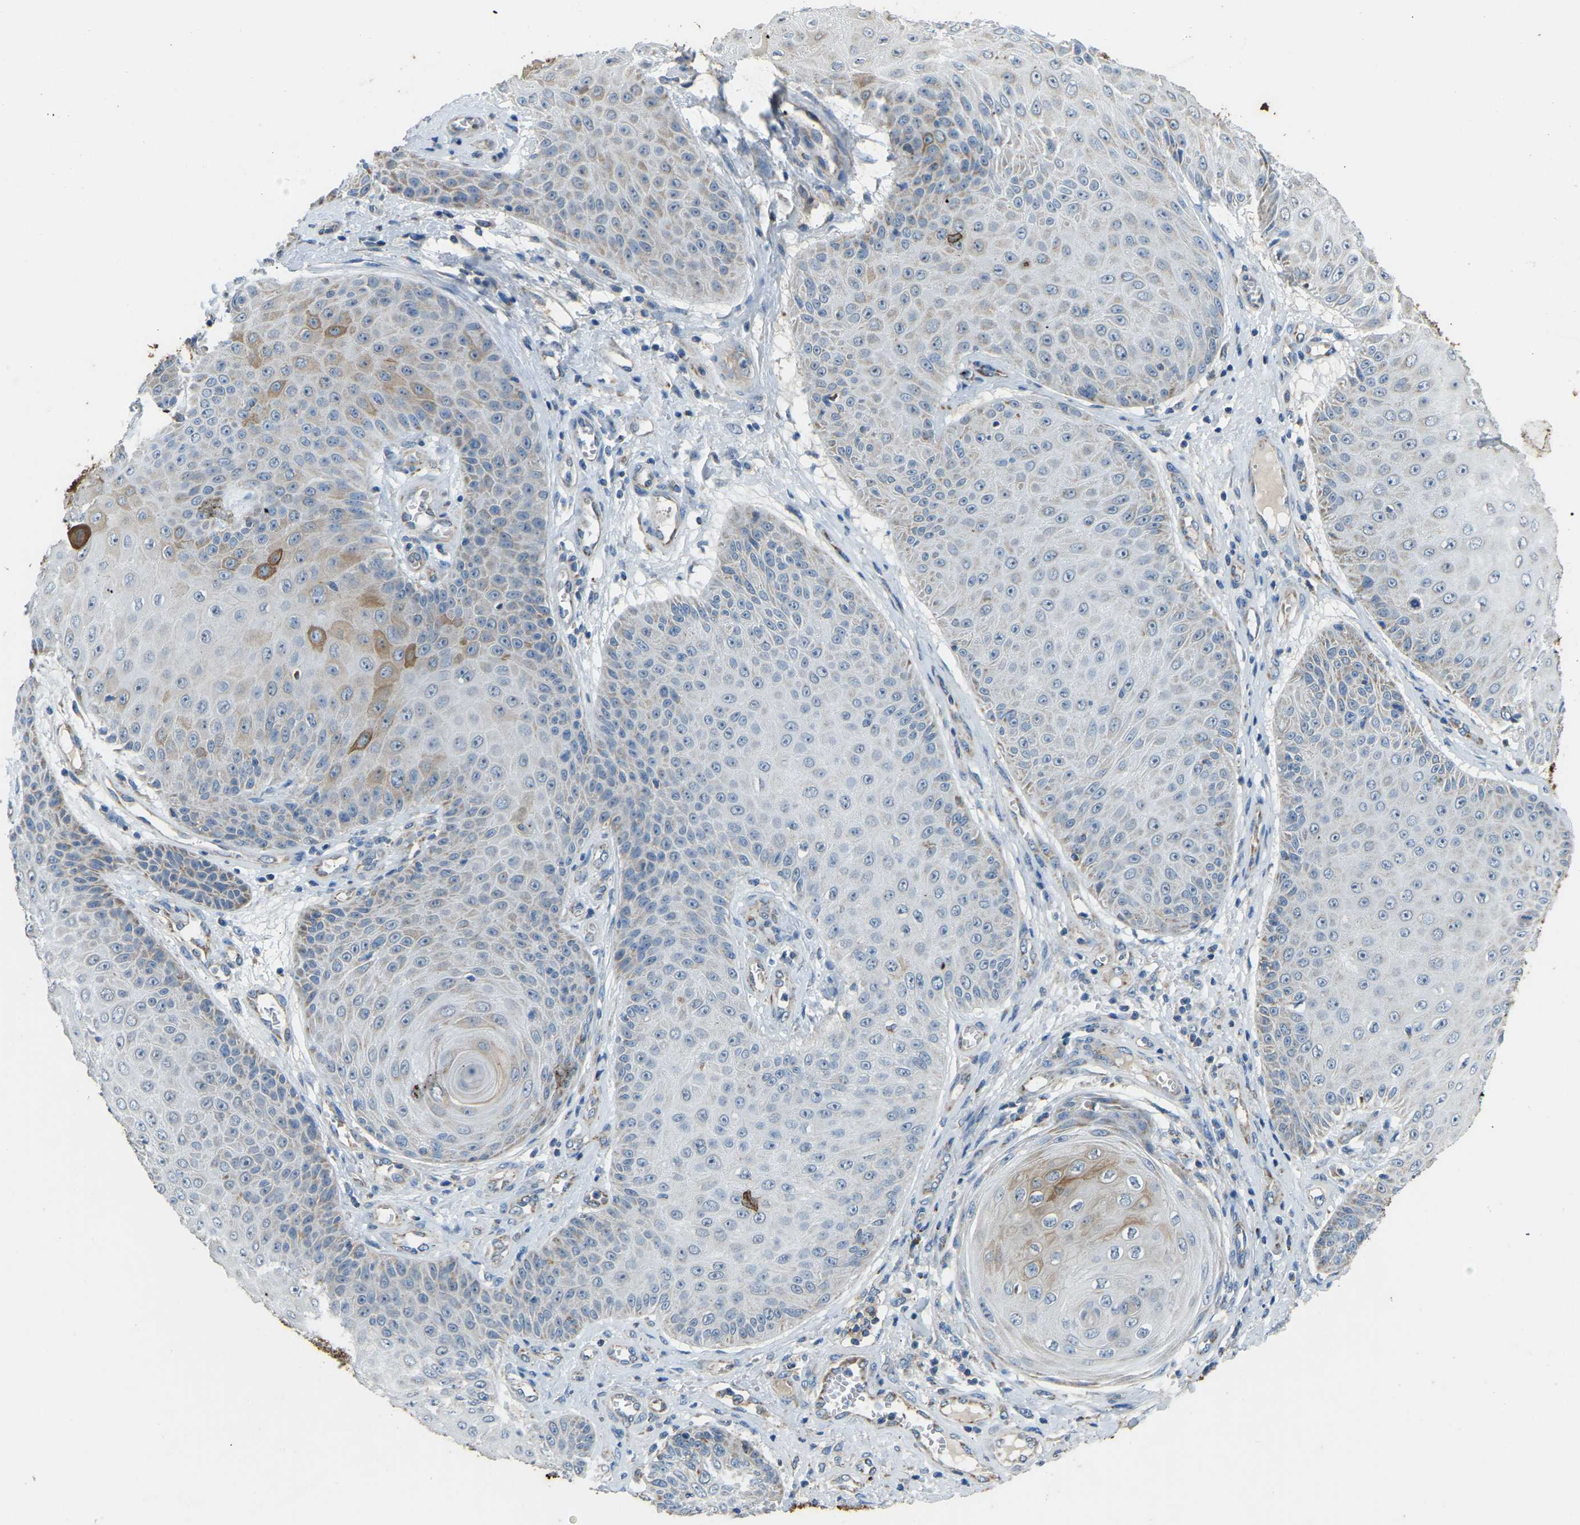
{"staining": {"intensity": "moderate", "quantity": "<25%", "location": "cytoplasmic/membranous"}, "tissue": "skin cancer", "cell_type": "Tumor cells", "image_type": "cancer", "snomed": [{"axis": "morphology", "description": "Squamous cell carcinoma, NOS"}, {"axis": "topography", "description": "Skin"}], "caption": "This is an image of immunohistochemistry (IHC) staining of skin squamous cell carcinoma, which shows moderate positivity in the cytoplasmic/membranous of tumor cells.", "gene": "ZNF200", "patient": {"sex": "male", "age": 74}}